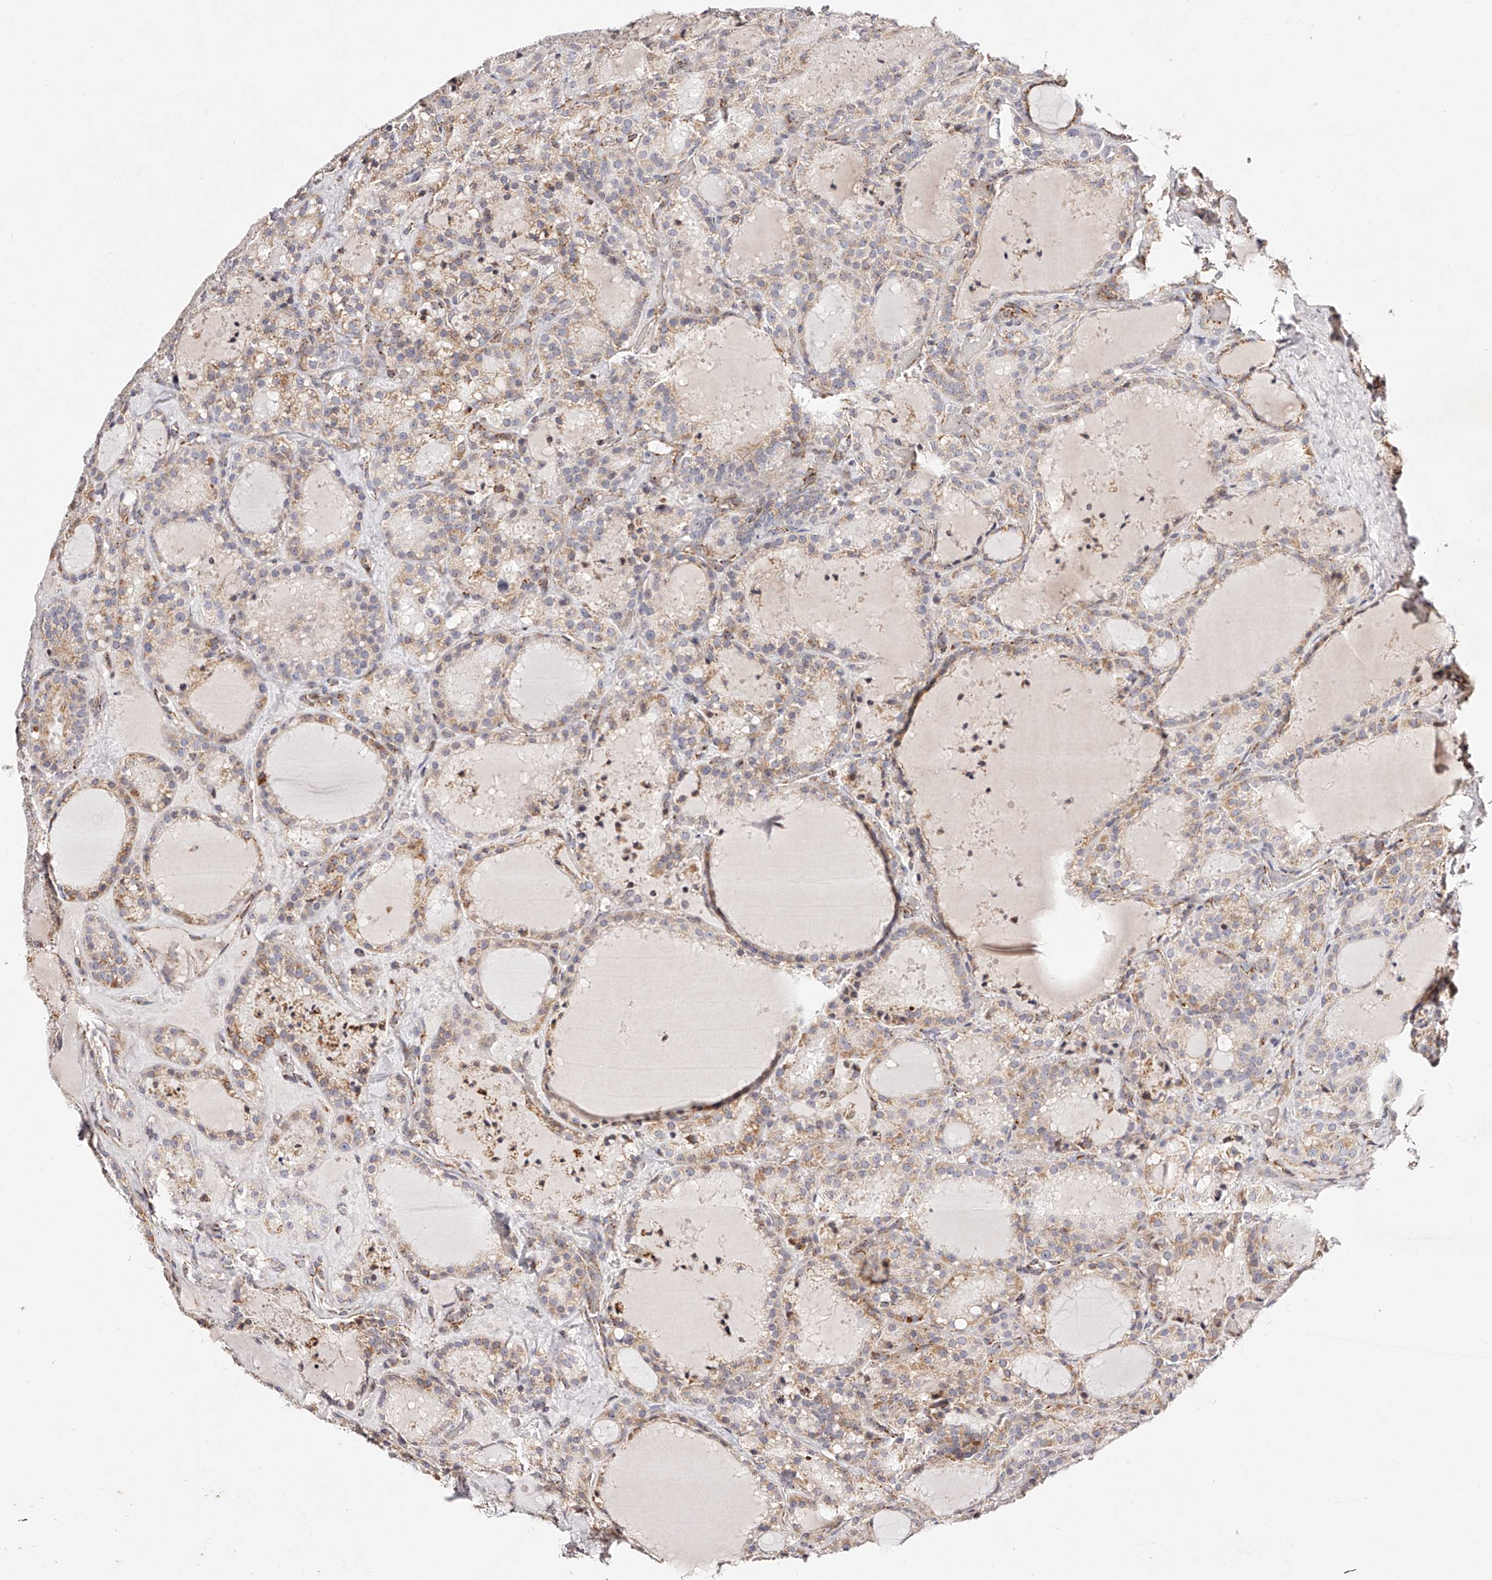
{"staining": {"intensity": "moderate", "quantity": "<25%", "location": "cytoplasmic/membranous"}, "tissue": "thyroid cancer", "cell_type": "Tumor cells", "image_type": "cancer", "snomed": [{"axis": "morphology", "description": "Papillary adenocarcinoma, NOS"}, {"axis": "topography", "description": "Thyroid gland"}], "caption": "Immunohistochemical staining of human thyroid cancer exhibits moderate cytoplasmic/membranous protein positivity in approximately <25% of tumor cells.", "gene": "NDUFV3", "patient": {"sex": "male", "age": 77}}